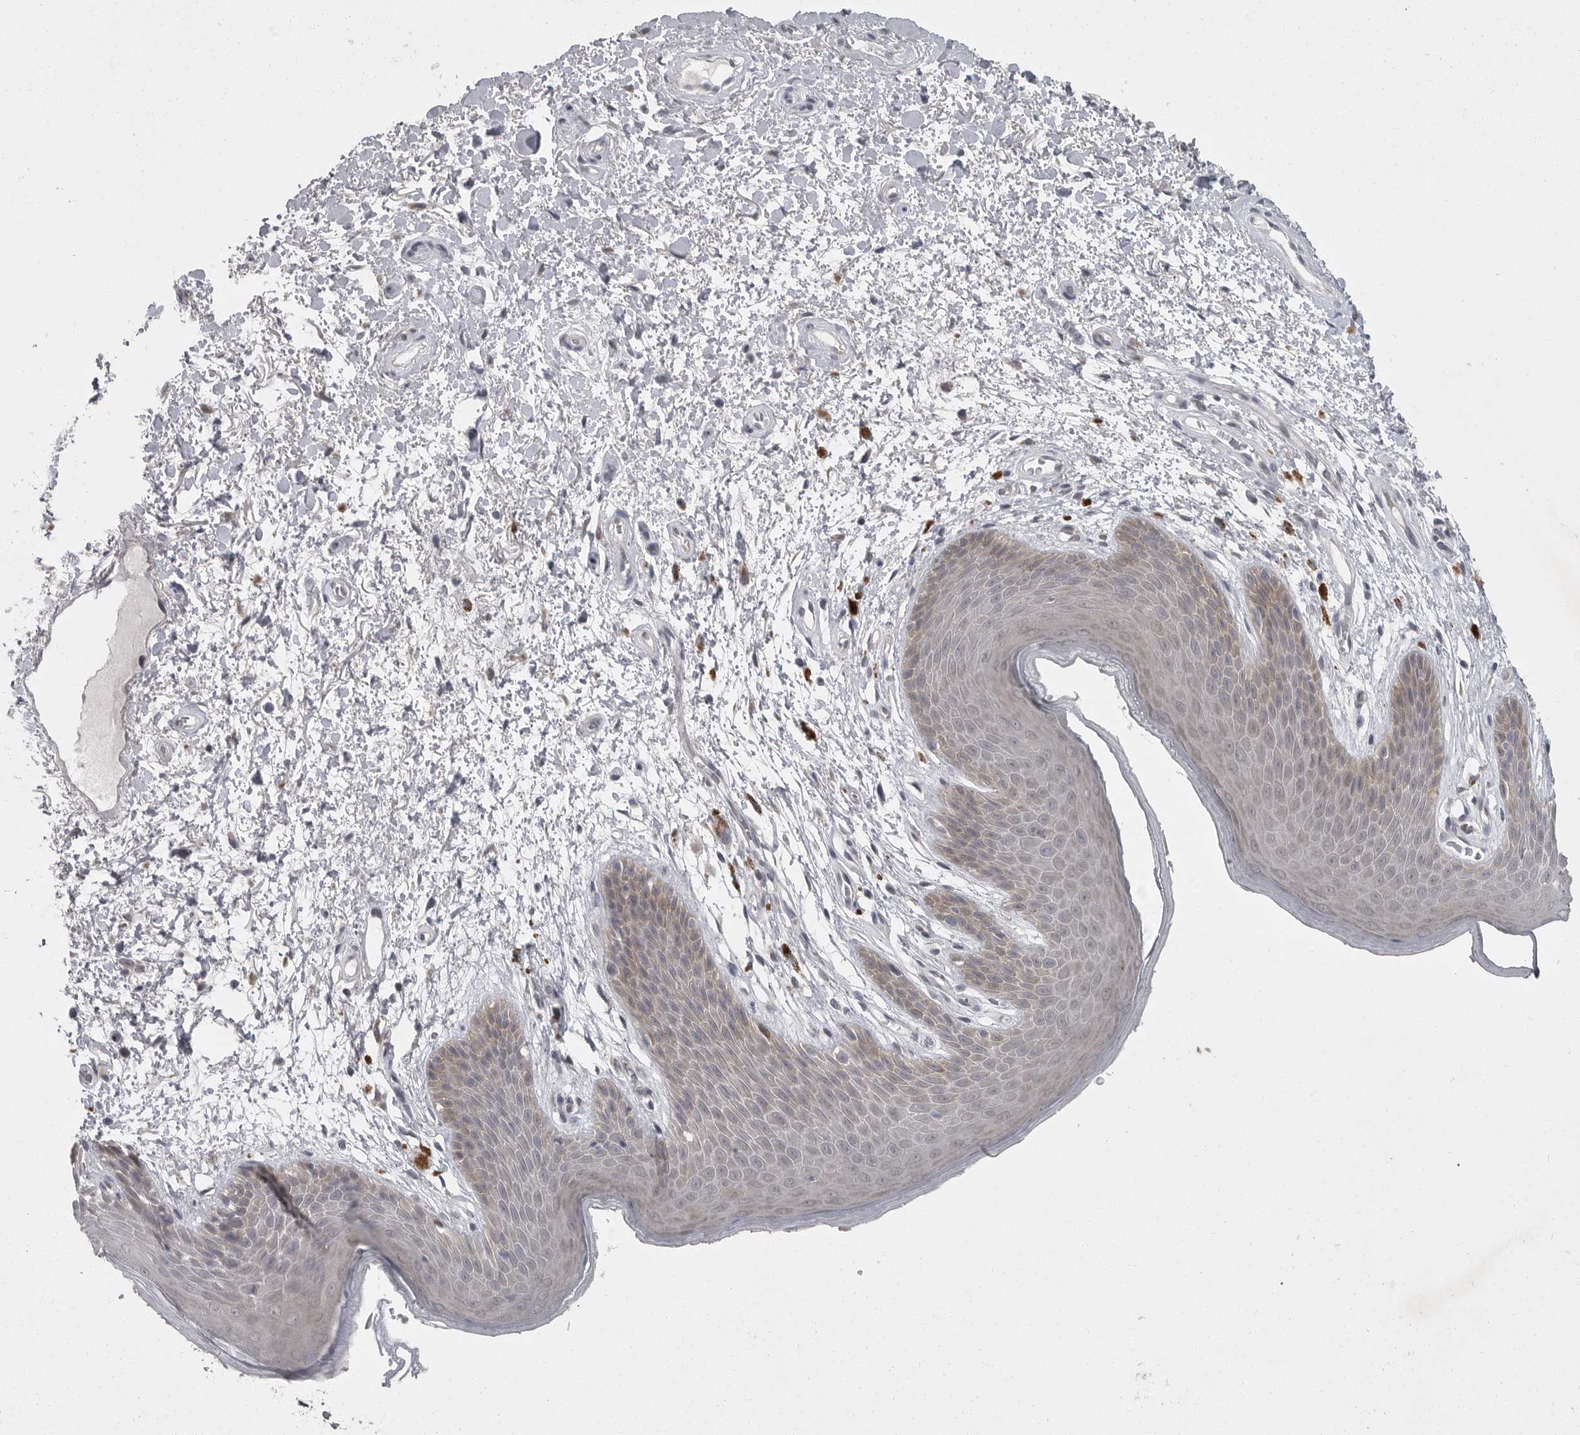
{"staining": {"intensity": "weak", "quantity": "<25%", "location": "cytoplasmic/membranous"}, "tissue": "skin", "cell_type": "Epidermal cells", "image_type": "normal", "snomed": [{"axis": "morphology", "description": "Normal tissue, NOS"}, {"axis": "topography", "description": "Anal"}], "caption": "Immunohistochemical staining of unremarkable human skin exhibits no significant staining in epidermal cells. (Stains: DAB (3,3'-diaminobenzidine) IHC with hematoxylin counter stain, Microscopy: brightfield microscopy at high magnification).", "gene": "PHF13", "patient": {"sex": "male", "age": 74}}